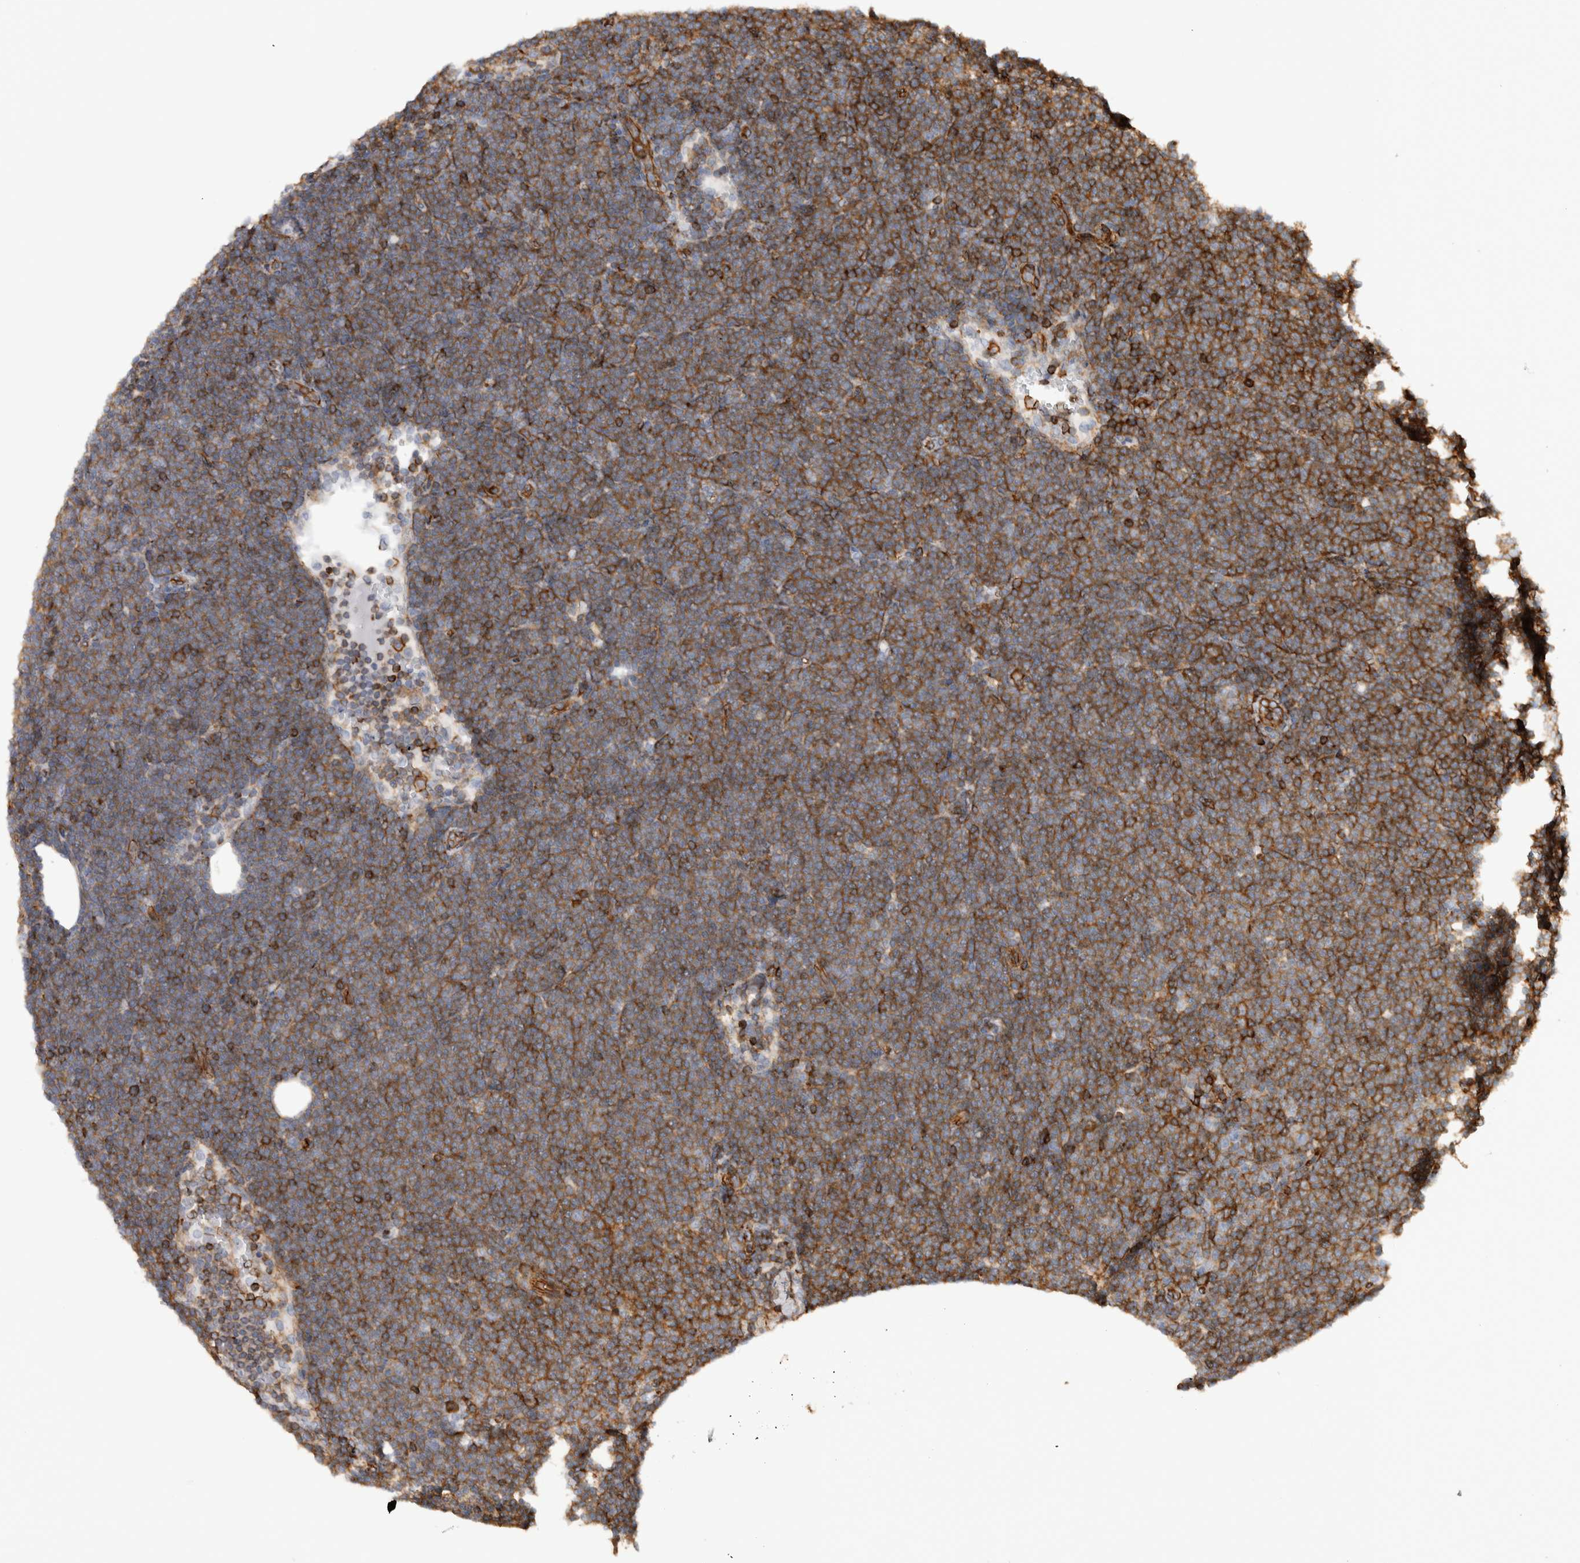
{"staining": {"intensity": "strong", "quantity": "25%-75%", "location": "cytoplasmic/membranous"}, "tissue": "lymphoma", "cell_type": "Tumor cells", "image_type": "cancer", "snomed": [{"axis": "morphology", "description": "Malignant lymphoma, non-Hodgkin's type, Low grade"}, {"axis": "topography", "description": "Lymph node"}], "caption": "Low-grade malignant lymphoma, non-Hodgkin's type stained for a protein demonstrates strong cytoplasmic/membranous positivity in tumor cells.", "gene": "AHNAK", "patient": {"sex": "female", "age": 53}}